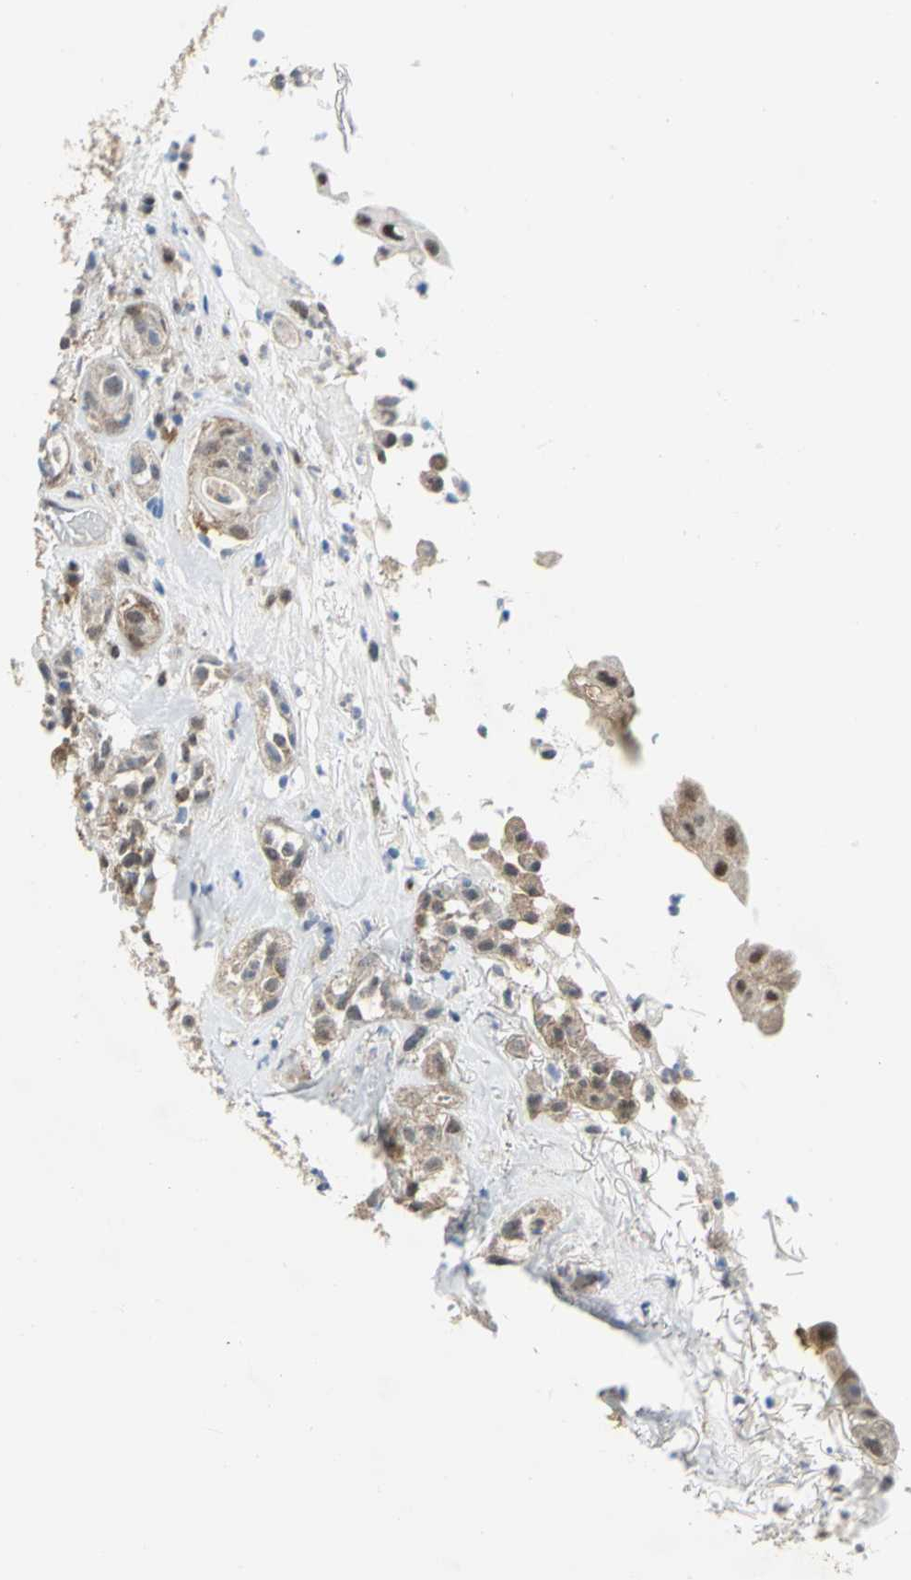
{"staining": {"intensity": "weak", "quantity": "25%-75%", "location": "cytoplasmic/membranous"}, "tissue": "head and neck cancer", "cell_type": "Tumor cells", "image_type": "cancer", "snomed": [{"axis": "morphology", "description": "Squamous cell carcinoma, NOS"}, {"axis": "topography", "description": "Head-Neck"}], "caption": "DAB immunohistochemical staining of head and neck squamous cell carcinoma shows weak cytoplasmic/membranous protein positivity in approximately 25%-75% of tumor cells. Ihc stains the protein of interest in brown and the nuclei are stained blue.", "gene": "PGM3", "patient": {"sex": "male", "age": 62}}